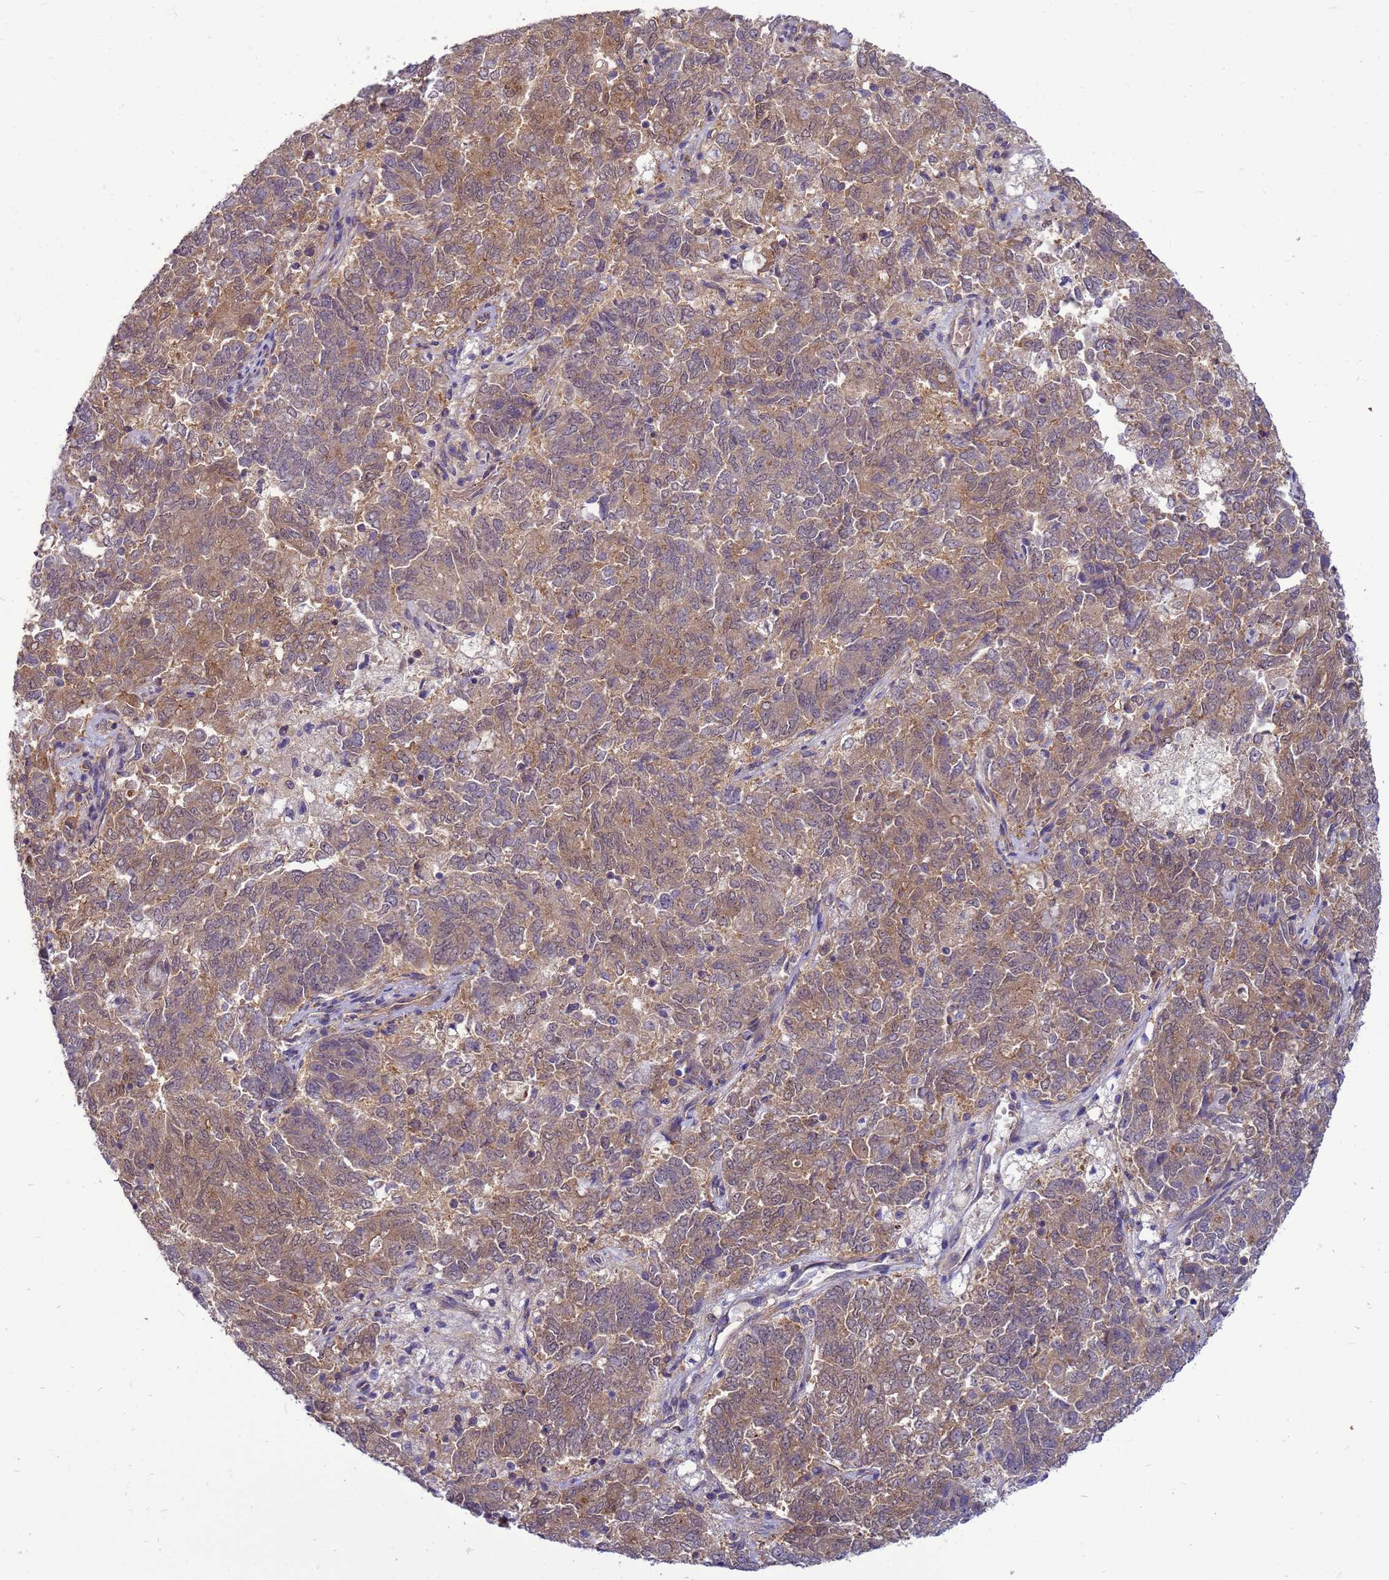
{"staining": {"intensity": "moderate", "quantity": ">75%", "location": "cytoplasmic/membranous"}, "tissue": "endometrial cancer", "cell_type": "Tumor cells", "image_type": "cancer", "snomed": [{"axis": "morphology", "description": "Adenocarcinoma, NOS"}, {"axis": "topography", "description": "Endometrium"}], "caption": "Adenocarcinoma (endometrial) stained with a protein marker exhibits moderate staining in tumor cells.", "gene": "ENOPH1", "patient": {"sex": "female", "age": 80}}